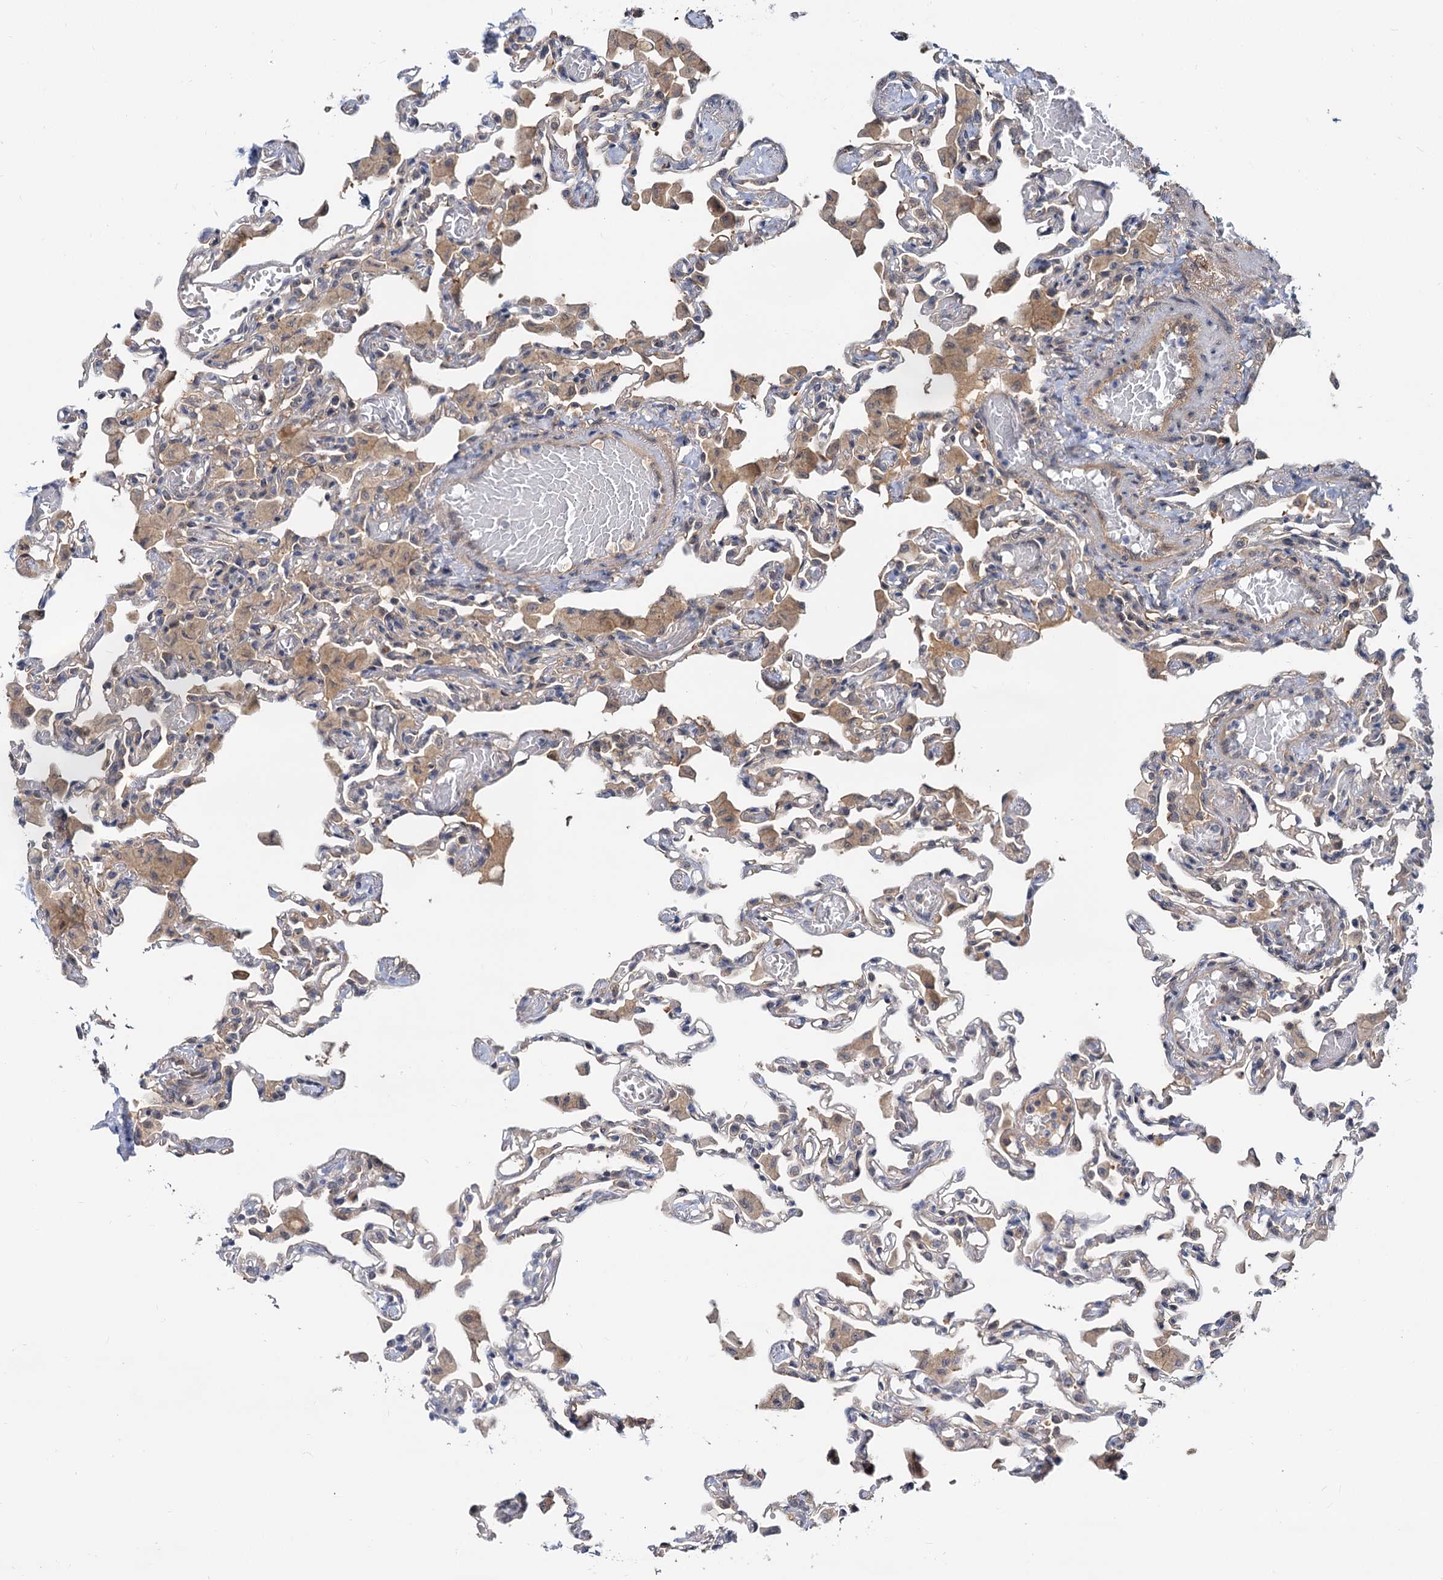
{"staining": {"intensity": "weak", "quantity": "25%-75%", "location": "cytoplasmic/membranous"}, "tissue": "lung", "cell_type": "Alveolar cells", "image_type": "normal", "snomed": [{"axis": "morphology", "description": "Normal tissue, NOS"}, {"axis": "topography", "description": "Bronchus"}, {"axis": "topography", "description": "Lung"}], "caption": "DAB (3,3'-diaminobenzidine) immunohistochemical staining of benign lung demonstrates weak cytoplasmic/membranous protein staining in approximately 25%-75% of alveolar cells.", "gene": "SNX15", "patient": {"sex": "female", "age": 49}}